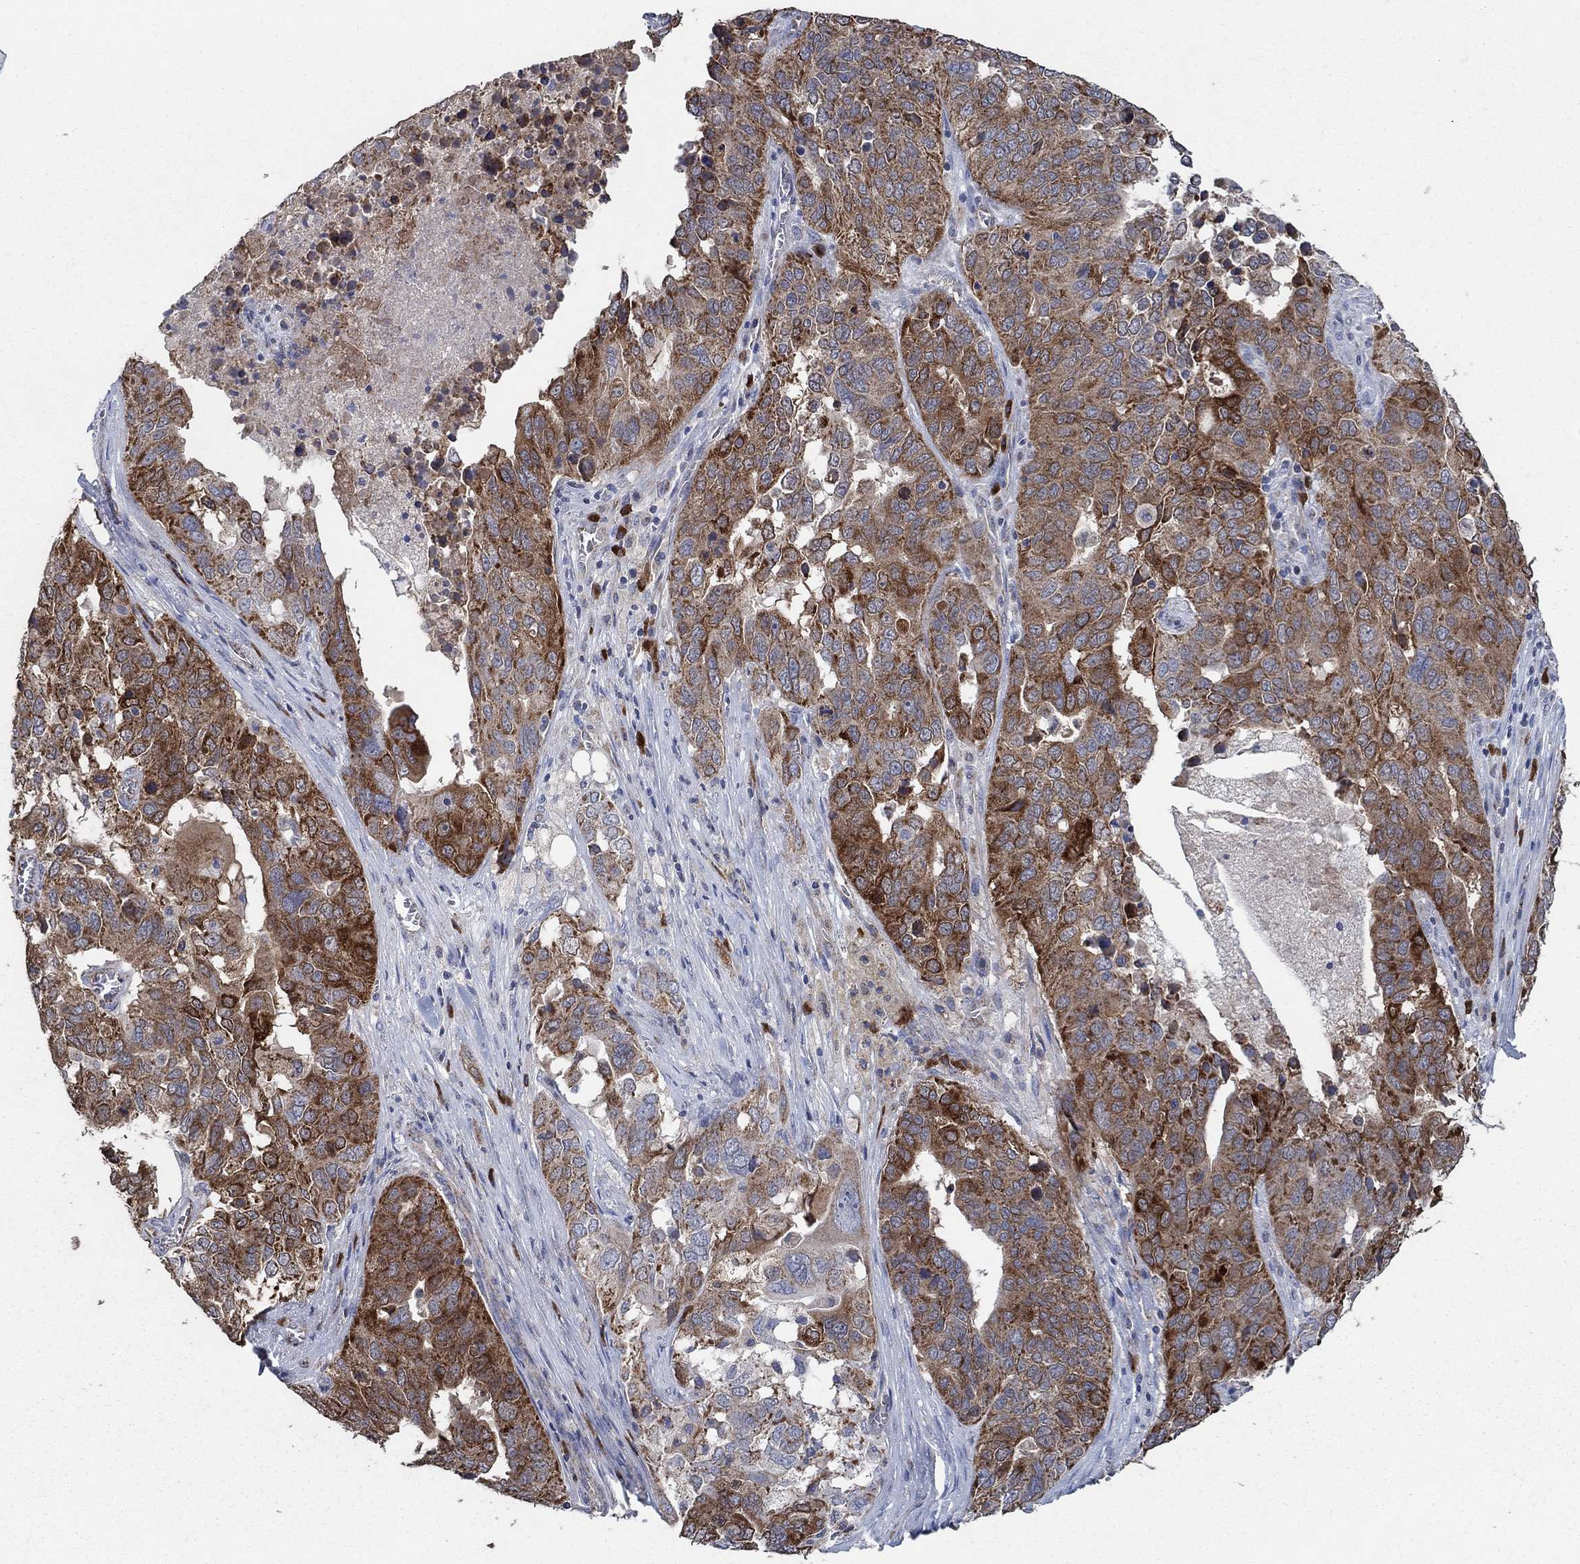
{"staining": {"intensity": "strong", "quantity": "25%-75%", "location": "cytoplasmic/membranous"}, "tissue": "ovarian cancer", "cell_type": "Tumor cells", "image_type": "cancer", "snomed": [{"axis": "morphology", "description": "Carcinoma, endometroid"}, {"axis": "topography", "description": "Soft tissue"}, {"axis": "topography", "description": "Ovary"}], "caption": "Strong cytoplasmic/membranous expression for a protein is appreciated in about 25%-75% of tumor cells of ovarian cancer (endometroid carcinoma) using IHC.", "gene": "HID1", "patient": {"sex": "female", "age": 52}}